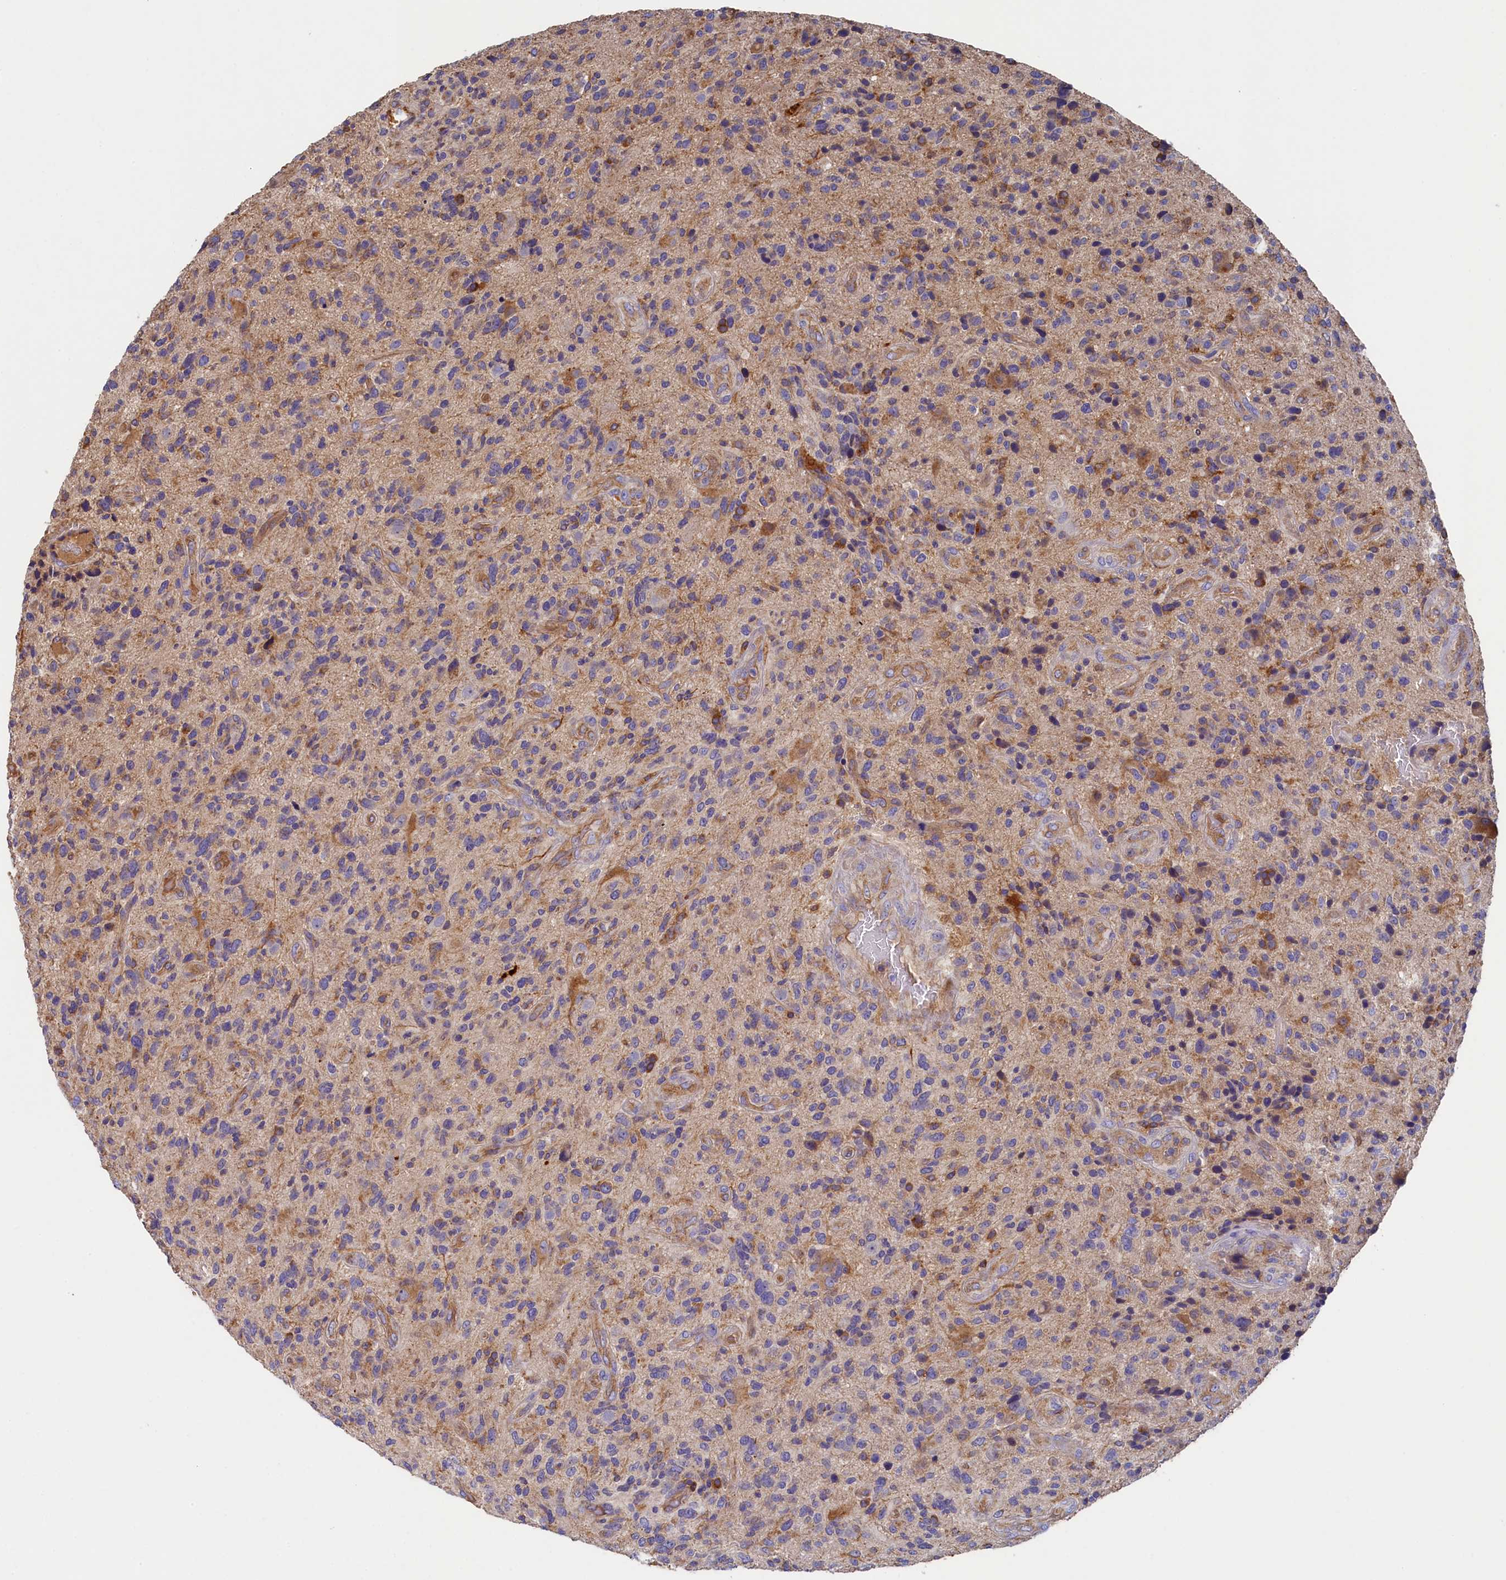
{"staining": {"intensity": "weak", "quantity": "<25%", "location": "cytoplasmic/membranous"}, "tissue": "glioma", "cell_type": "Tumor cells", "image_type": "cancer", "snomed": [{"axis": "morphology", "description": "Glioma, malignant, High grade"}, {"axis": "topography", "description": "Brain"}], "caption": "DAB (3,3'-diaminobenzidine) immunohistochemical staining of human glioma displays no significant staining in tumor cells. Nuclei are stained in blue.", "gene": "SEC31B", "patient": {"sex": "male", "age": 47}}